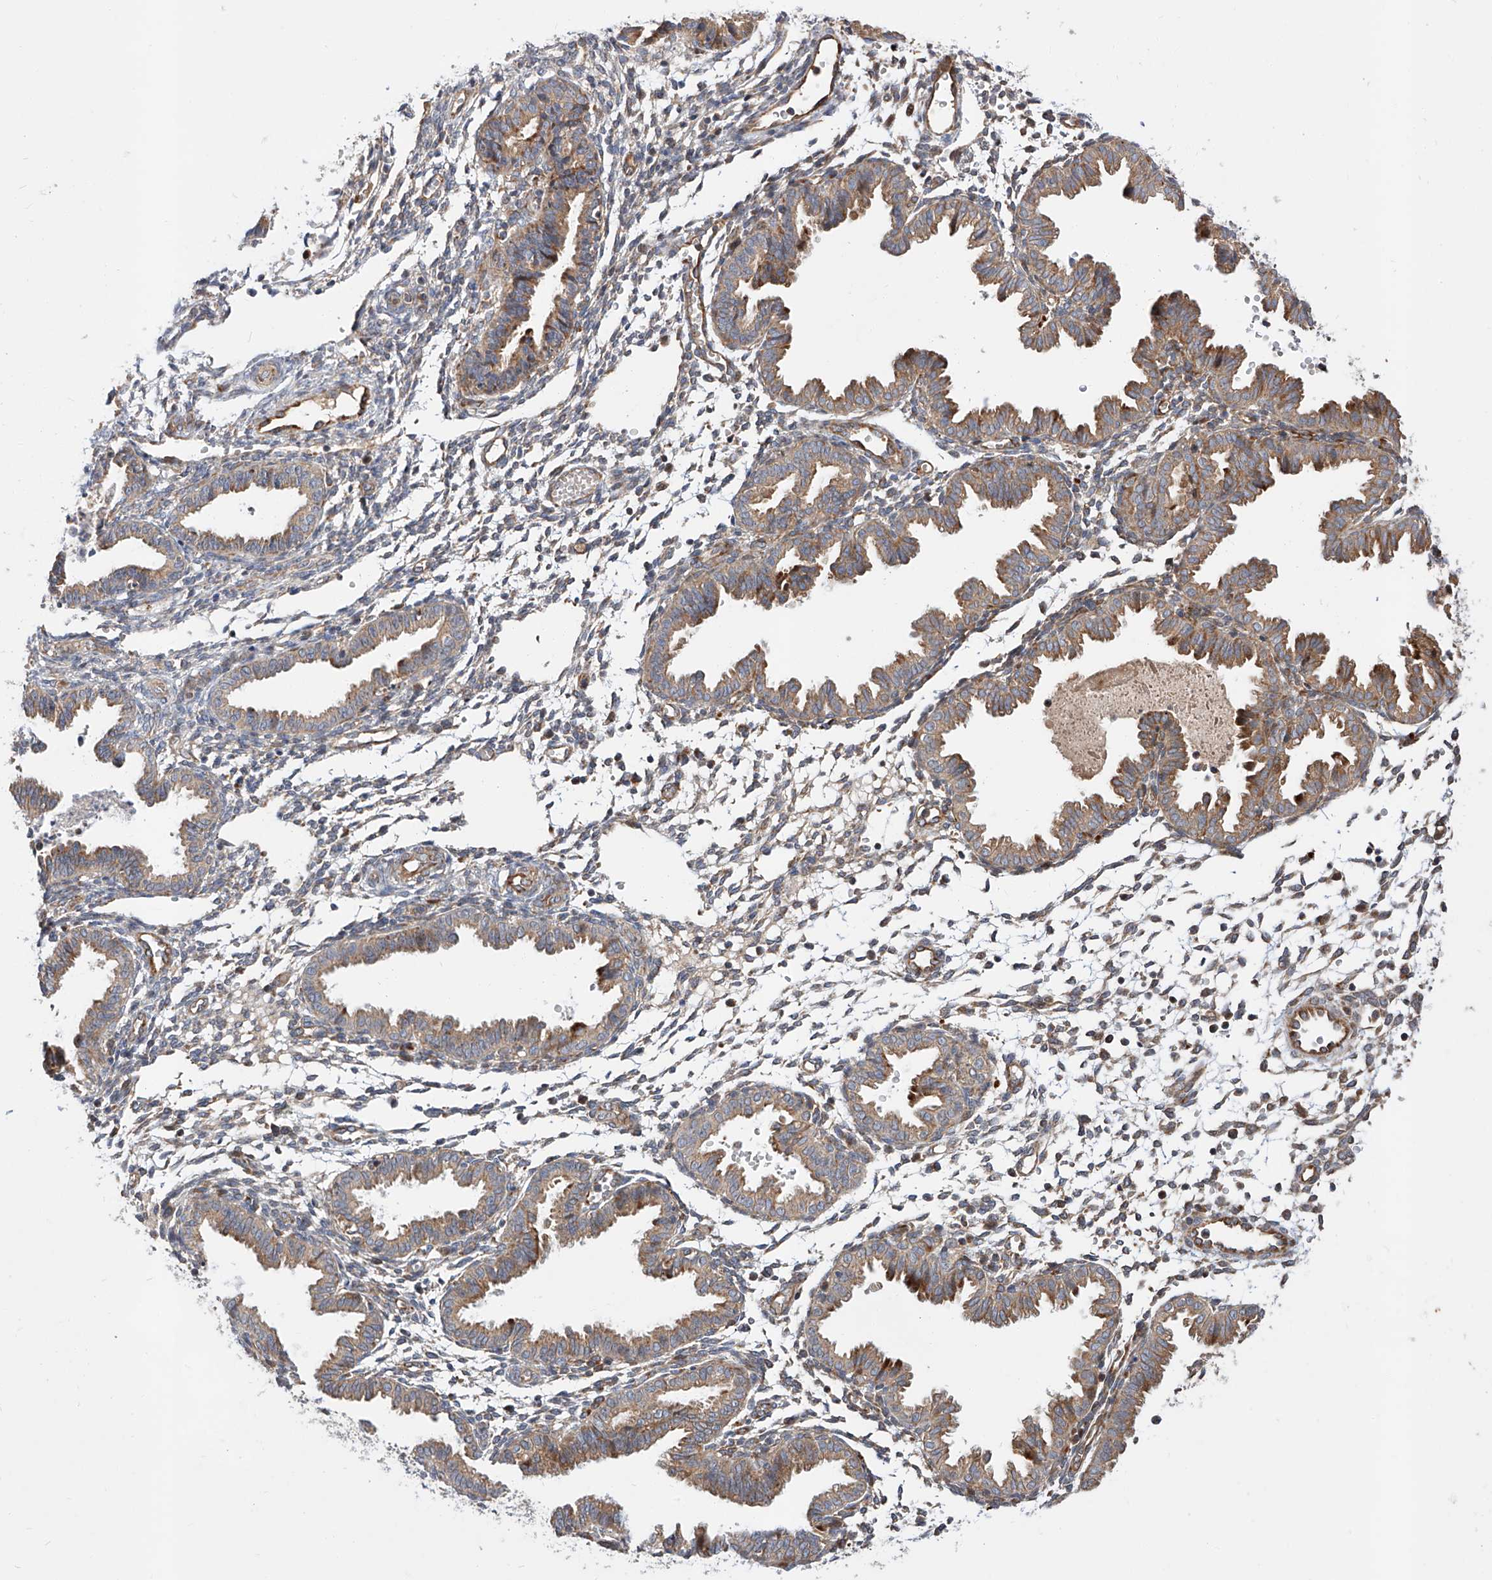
{"staining": {"intensity": "weak", "quantity": "25%-75%", "location": "cytoplasmic/membranous"}, "tissue": "endometrium", "cell_type": "Cells in endometrial stroma", "image_type": "normal", "snomed": [{"axis": "morphology", "description": "Normal tissue, NOS"}, {"axis": "topography", "description": "Endometrium"}], "caption": "IHC (DAB (3,3'-diaminobenzidine)) staining of unremarkable endometrium reveals weak cytoplasmic/membranous protein positivity in about 25%-75% of cells in endometrial stroma.", "gene": "DIRAS3", "patient": {"sex": "female", "age": 33}}